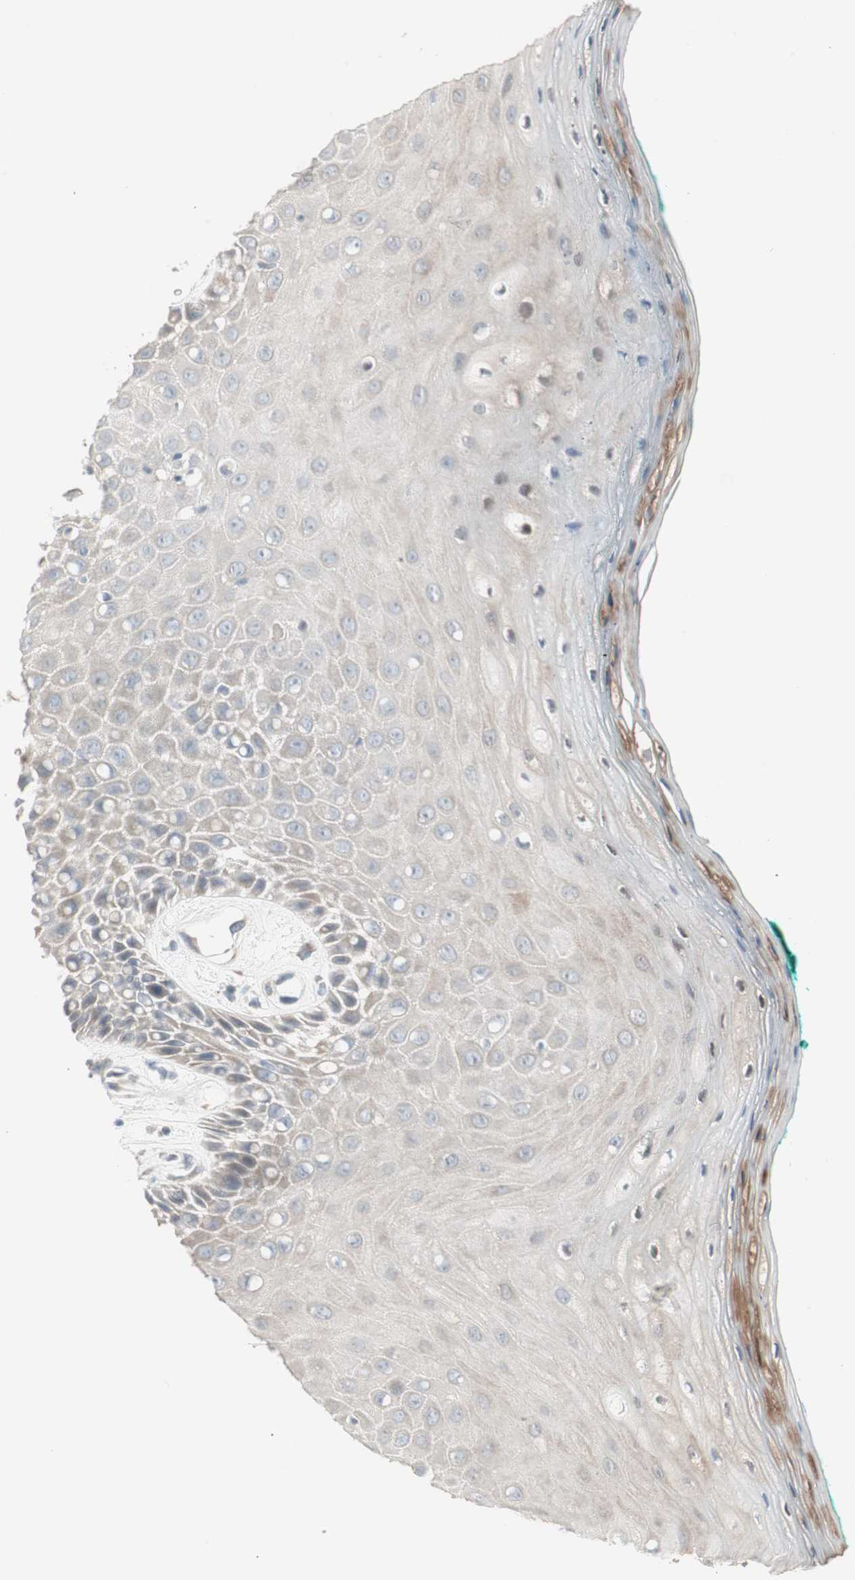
{"staining": {"intensity": "moderate", "quantity": ">75%", "location": "cytoplasmic/membranous"}, "tissue": "oral mucosa", "cell_type": "Squamous epithelial cells", "image_type": "normal", "snomed": [{"axis": "morphology", "description": "Normal tissue, NOS"}, {"axis": "morphology", "description": "Squamous cell carcinoma, NOS"}, {"axis": "topography", "description": "Skeletal muscle"}, {"axis": "topography", "description": "Oral tissue"}, {"axis": "topography", "description": "Head-Neck"}], "caption": "Squamous epithelial cells reveal medium levels of moderate cytoplasmic/membranous positivity in about >75% of cells in unremarkable oral mucosa. Nuclei are stained in blue.", "gene": "PDZK1", "patient": {"sex": "female", "age": 84}}